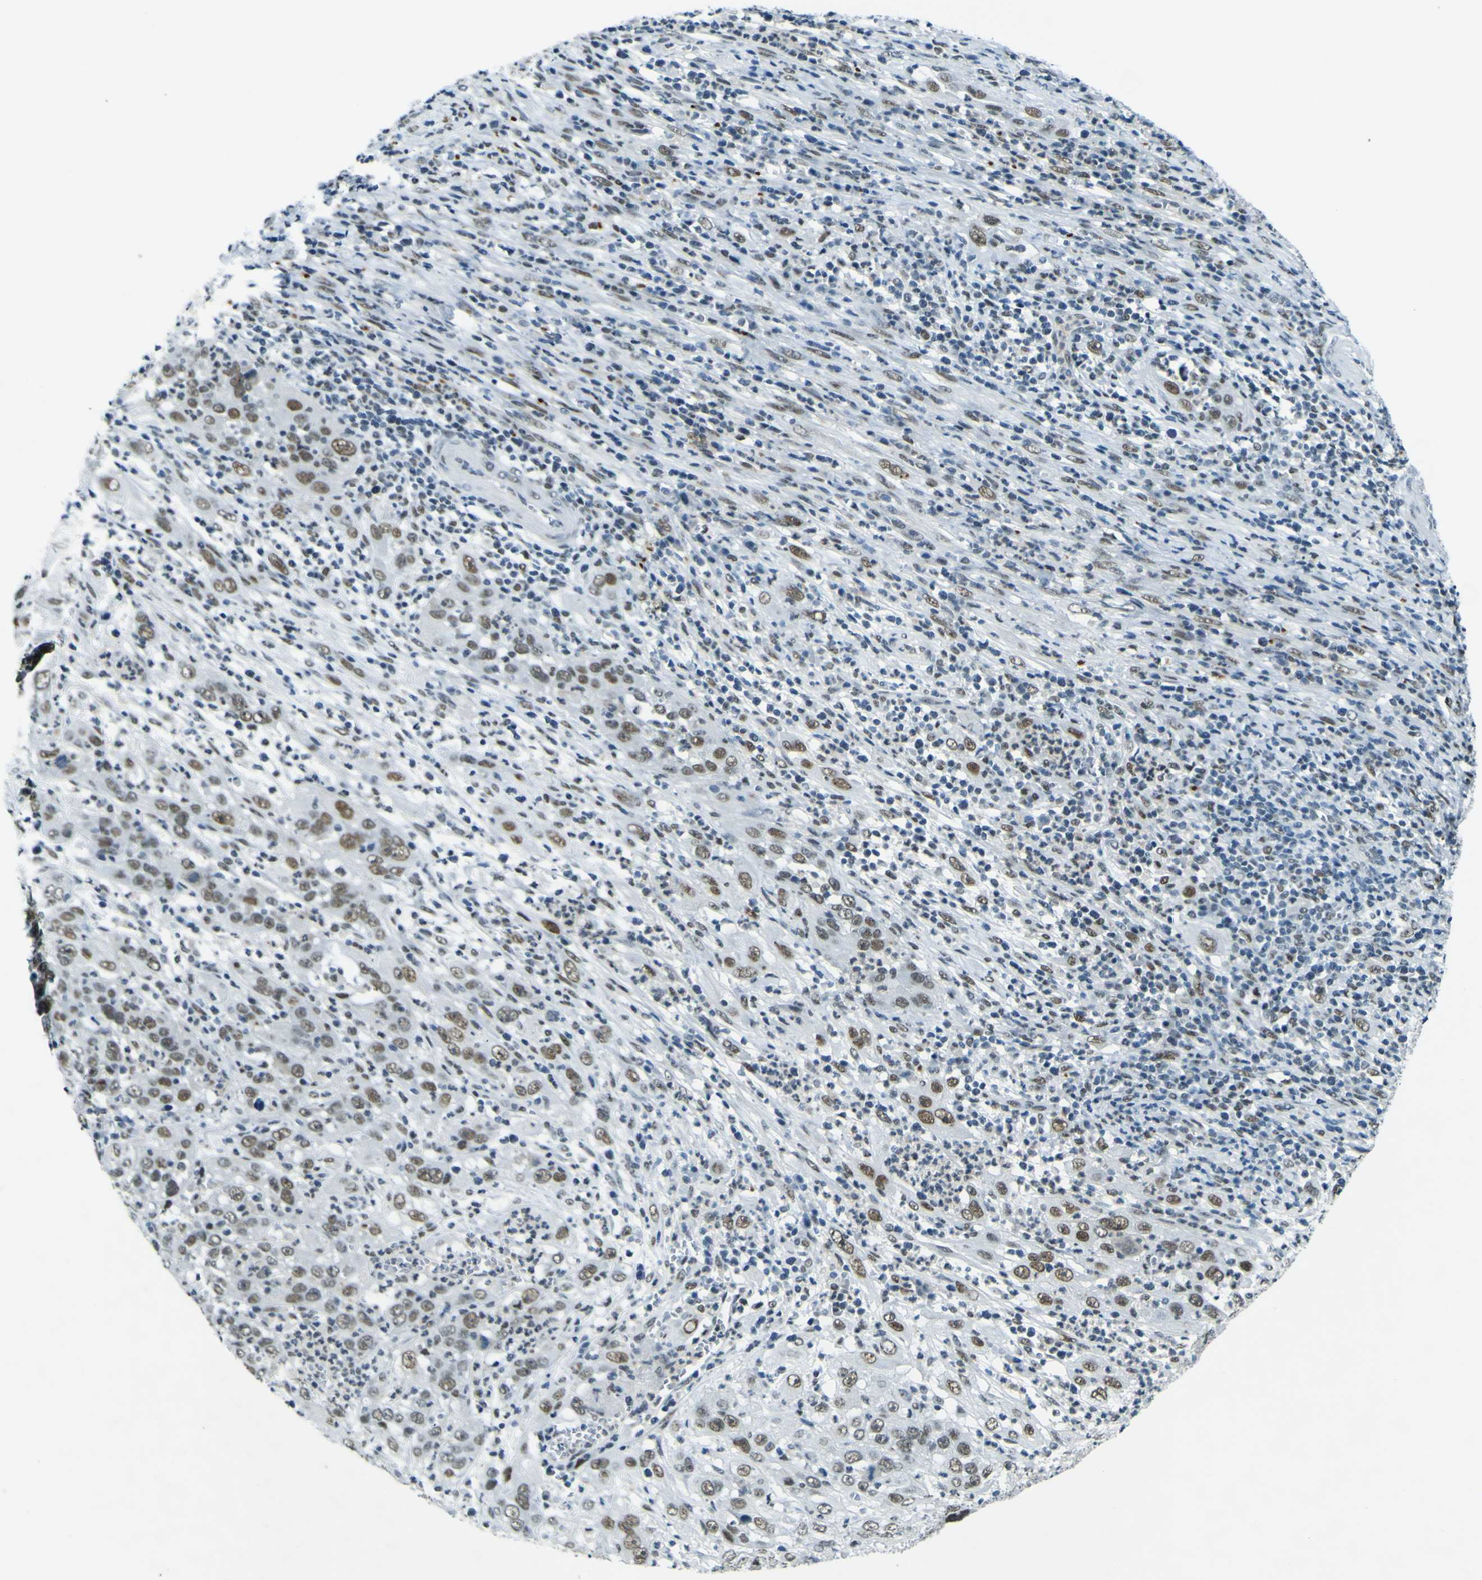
{"staining": {"intensity": "weak", "quantity": ">75%", "location": "nuclear"}, "tissue": "cervical cancer", "cell_type": "Tumor cells", "image_type": "cancer", "snomed": [{"axis": "morphology", "description": "Squamous cell carcinoma, NOS"}, {"axis": "topography", "description": "Cervix"}], "caption": "Cervical cancer (squamous cell carcinoma) stained with a protein marker demonstrates weak staining in tumor cells.", "gene": "CEBPG", "patient": {"sex": "female", "age": 32}}